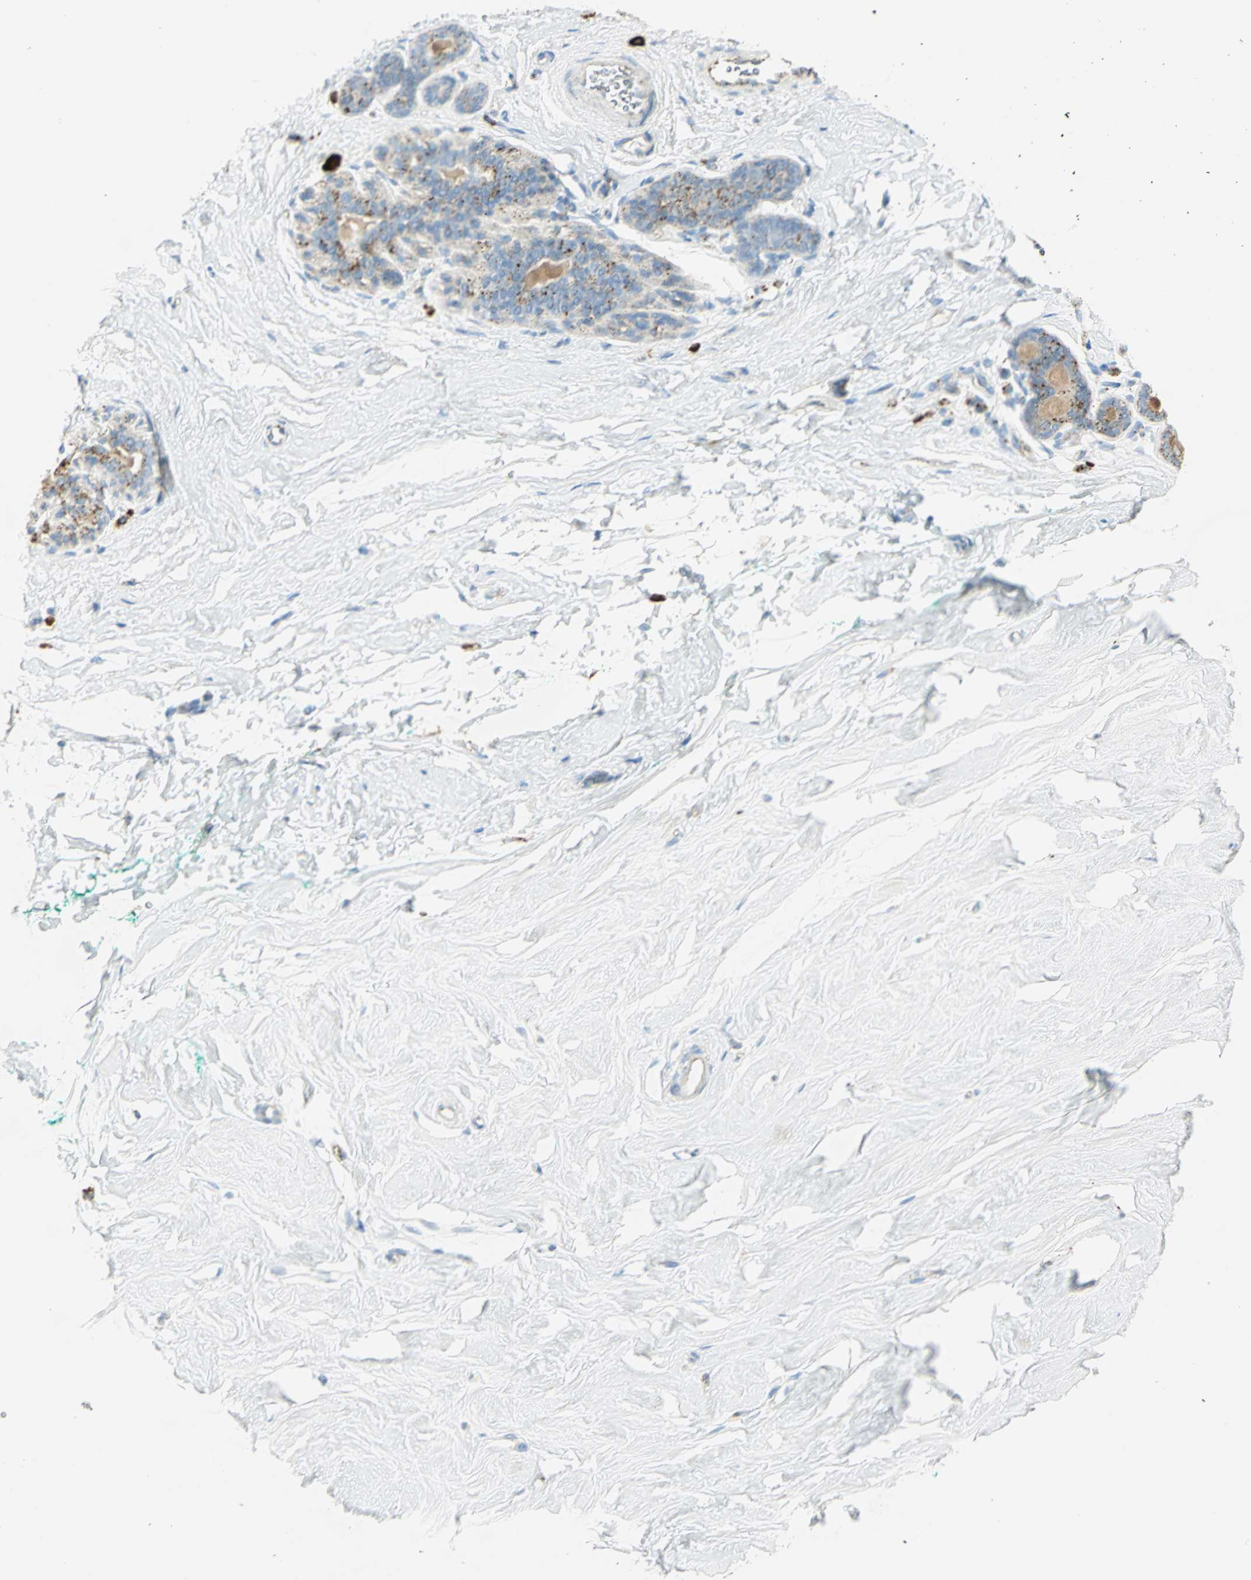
{"staining": {"intensity": "weak", "quantity": ">75%", "location": "cytoplasmic/membranous"}, "tissue": "breast", "cell_type": "Adipocytes", "image_type": "normal", "snomed": [{"axis": "morphology", "description": "Normal tissue, NOS"}, {"axis": "topography", "description": "Breast"}], "caption": "Immunohistochemistry (DAB) staining of benign breast reveals weak cytoplasmic/membranous protein staining in about >75% of adipocytes.", "gene": "ARSA", "patient": {"sex": "female", "age": 52}}